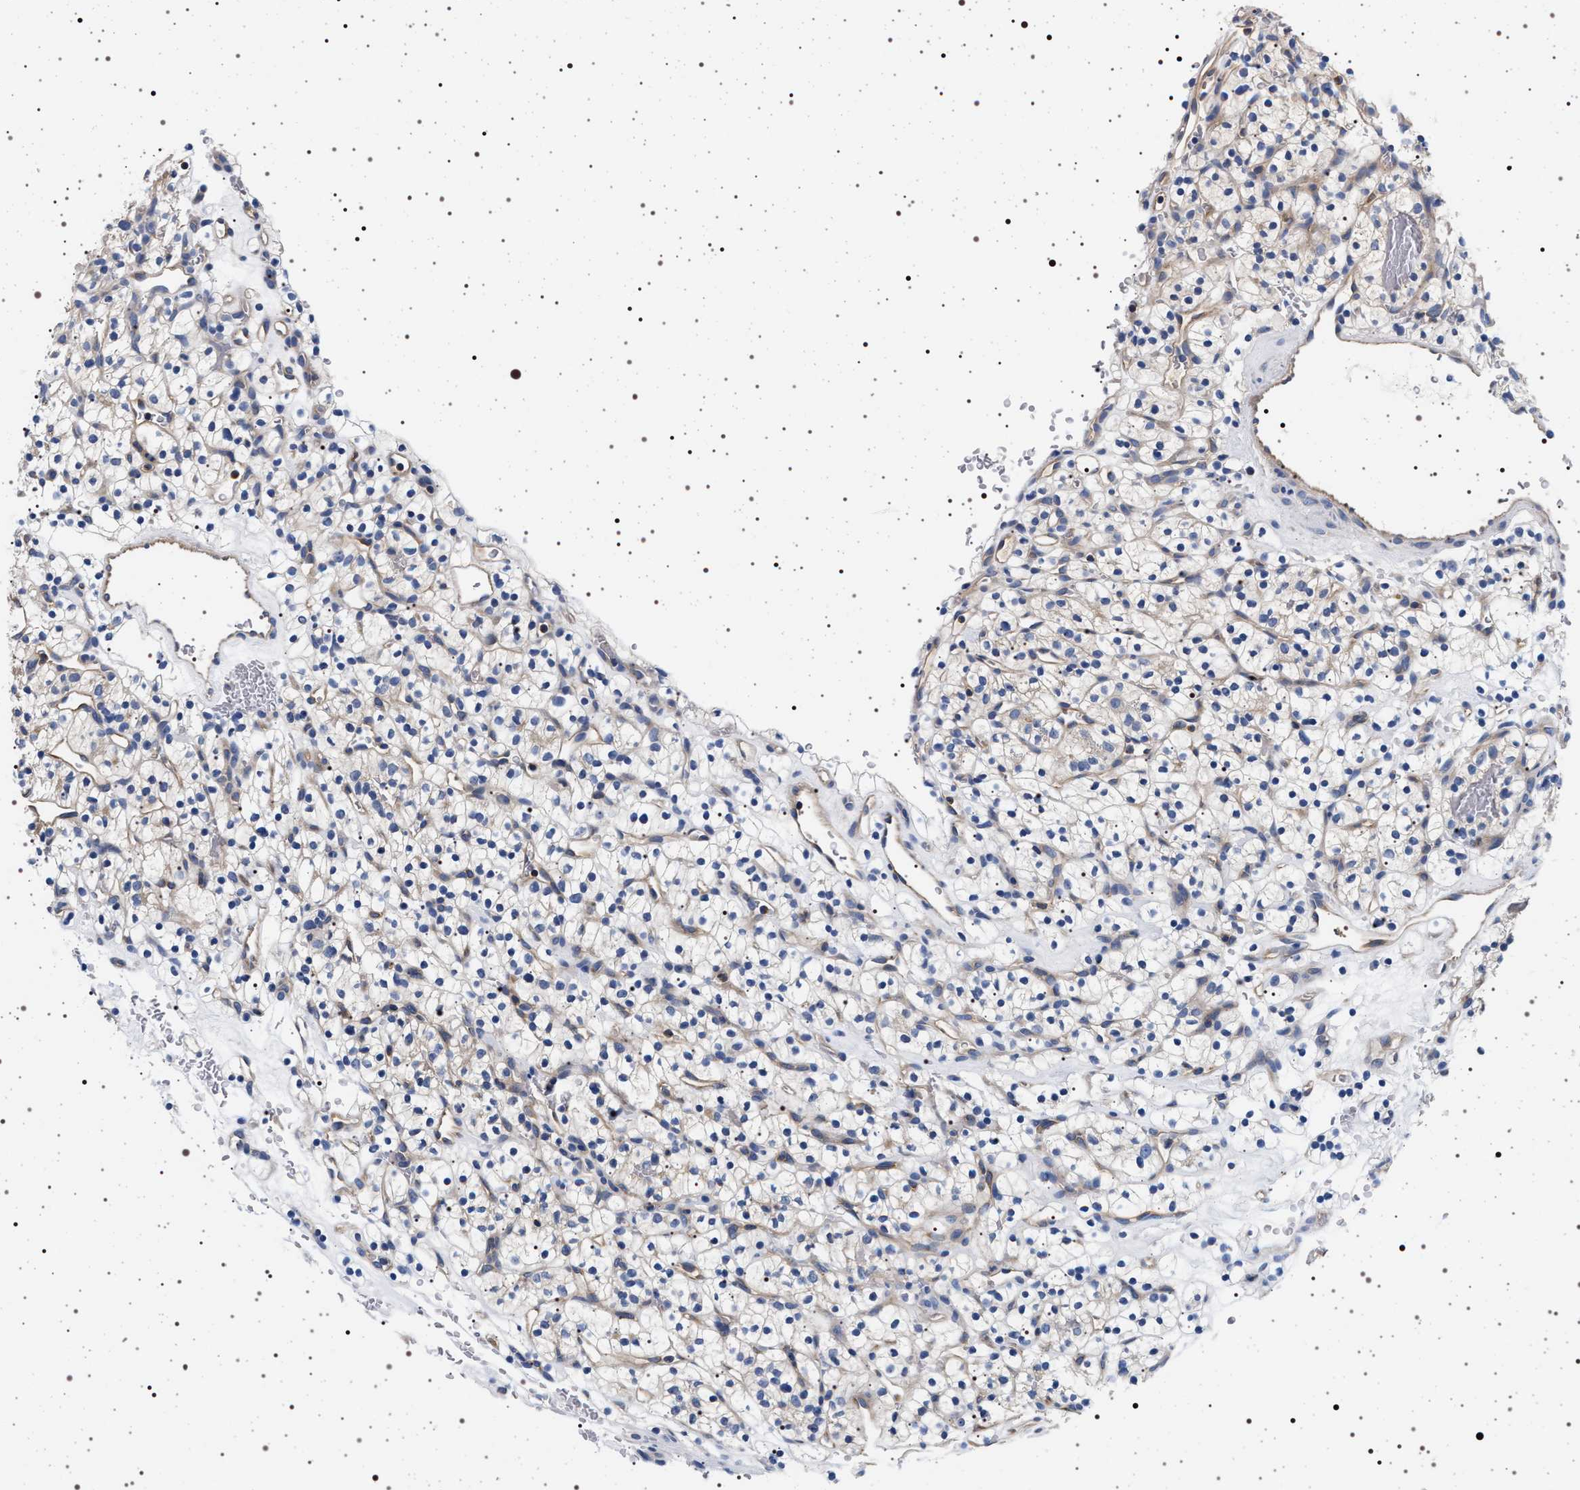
{"staining": {"intensity": "negative", "quantity": "none", "location": "none"}, "tissue": "renal cancer", "cell_type": "Tumor cells", "image_type": "cancer", "snomed": [{"axis": "morphology", "description": "Adenocarcinoma, NOS"}, {"axis": "topography", "description": "Kidney"}], "caption": "High power microscopy micrograph of an immunohistochemistry (IHC) micrograph of adenocarcinoma (renal), revealing no significant expression in tumor cells. (DAB (3,3'-diaminobenzidine) IHC, high magnification).", "gene": "HSD17B1", "patient": {"sex": "female", "age": 57}}